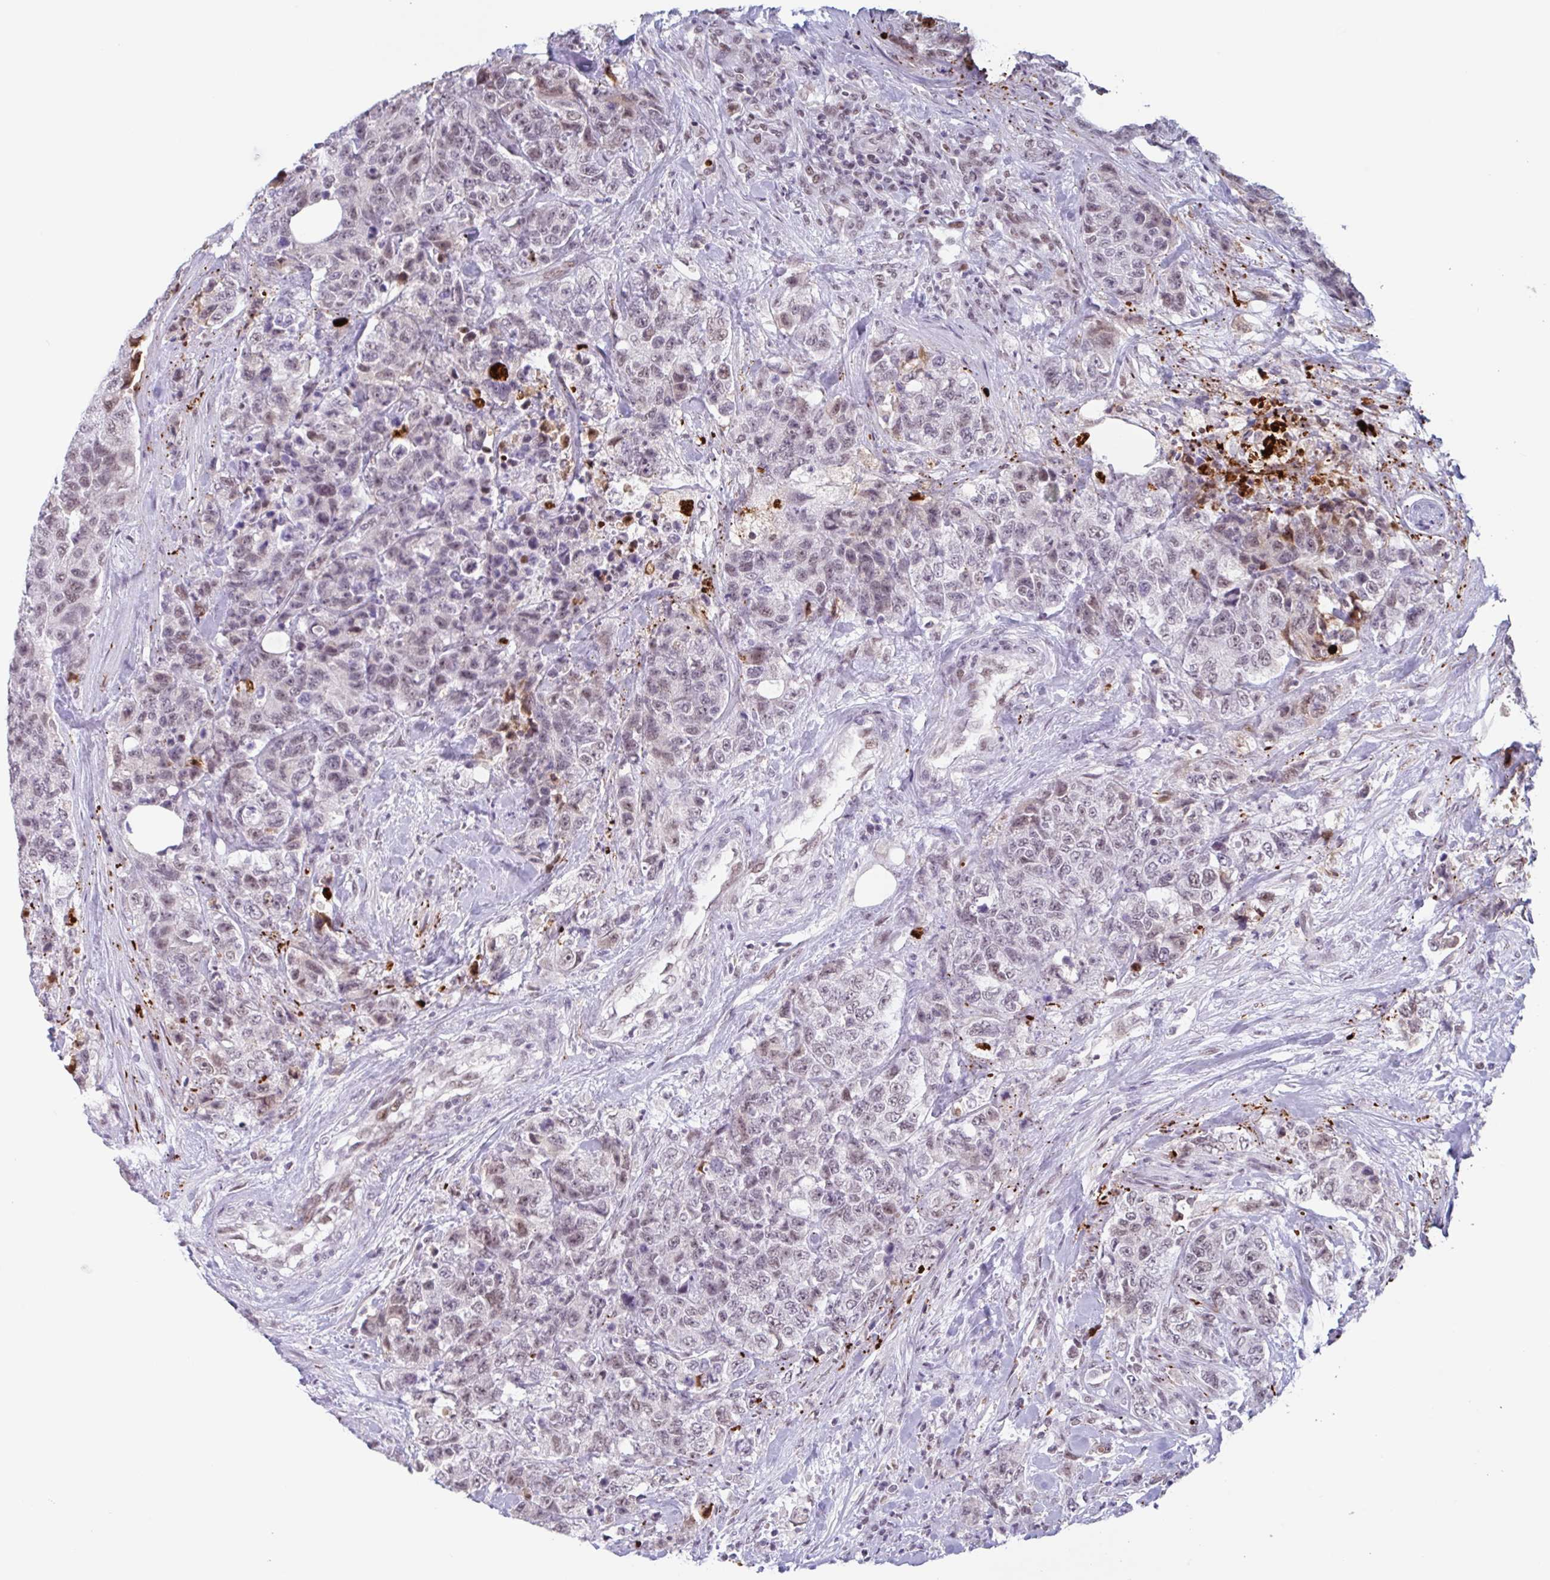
{"staining": {"intensity": "weak", "quantity": "25%-75%", "location": "nuclear"}, "tissue": "urothelial cancer", "cell_type": "Tumor cells", "image_type": "cancer", "snomed": [{"axis": "morphology", "description": "Urothelial carcinoma, High grade"}, {"axis": "topography", "description": "Urinary bladder"}], "caption": "Immunohistochemical staining of urothelial carcinoma (high-grade) demonstrates low levels of weak nuclear staining in approximately 25%-75% of tumor cells. (IHC, brightfield microscopy, high magnification).", "gene": "PLG", "patient": {"sex": "female", "age": 78}}